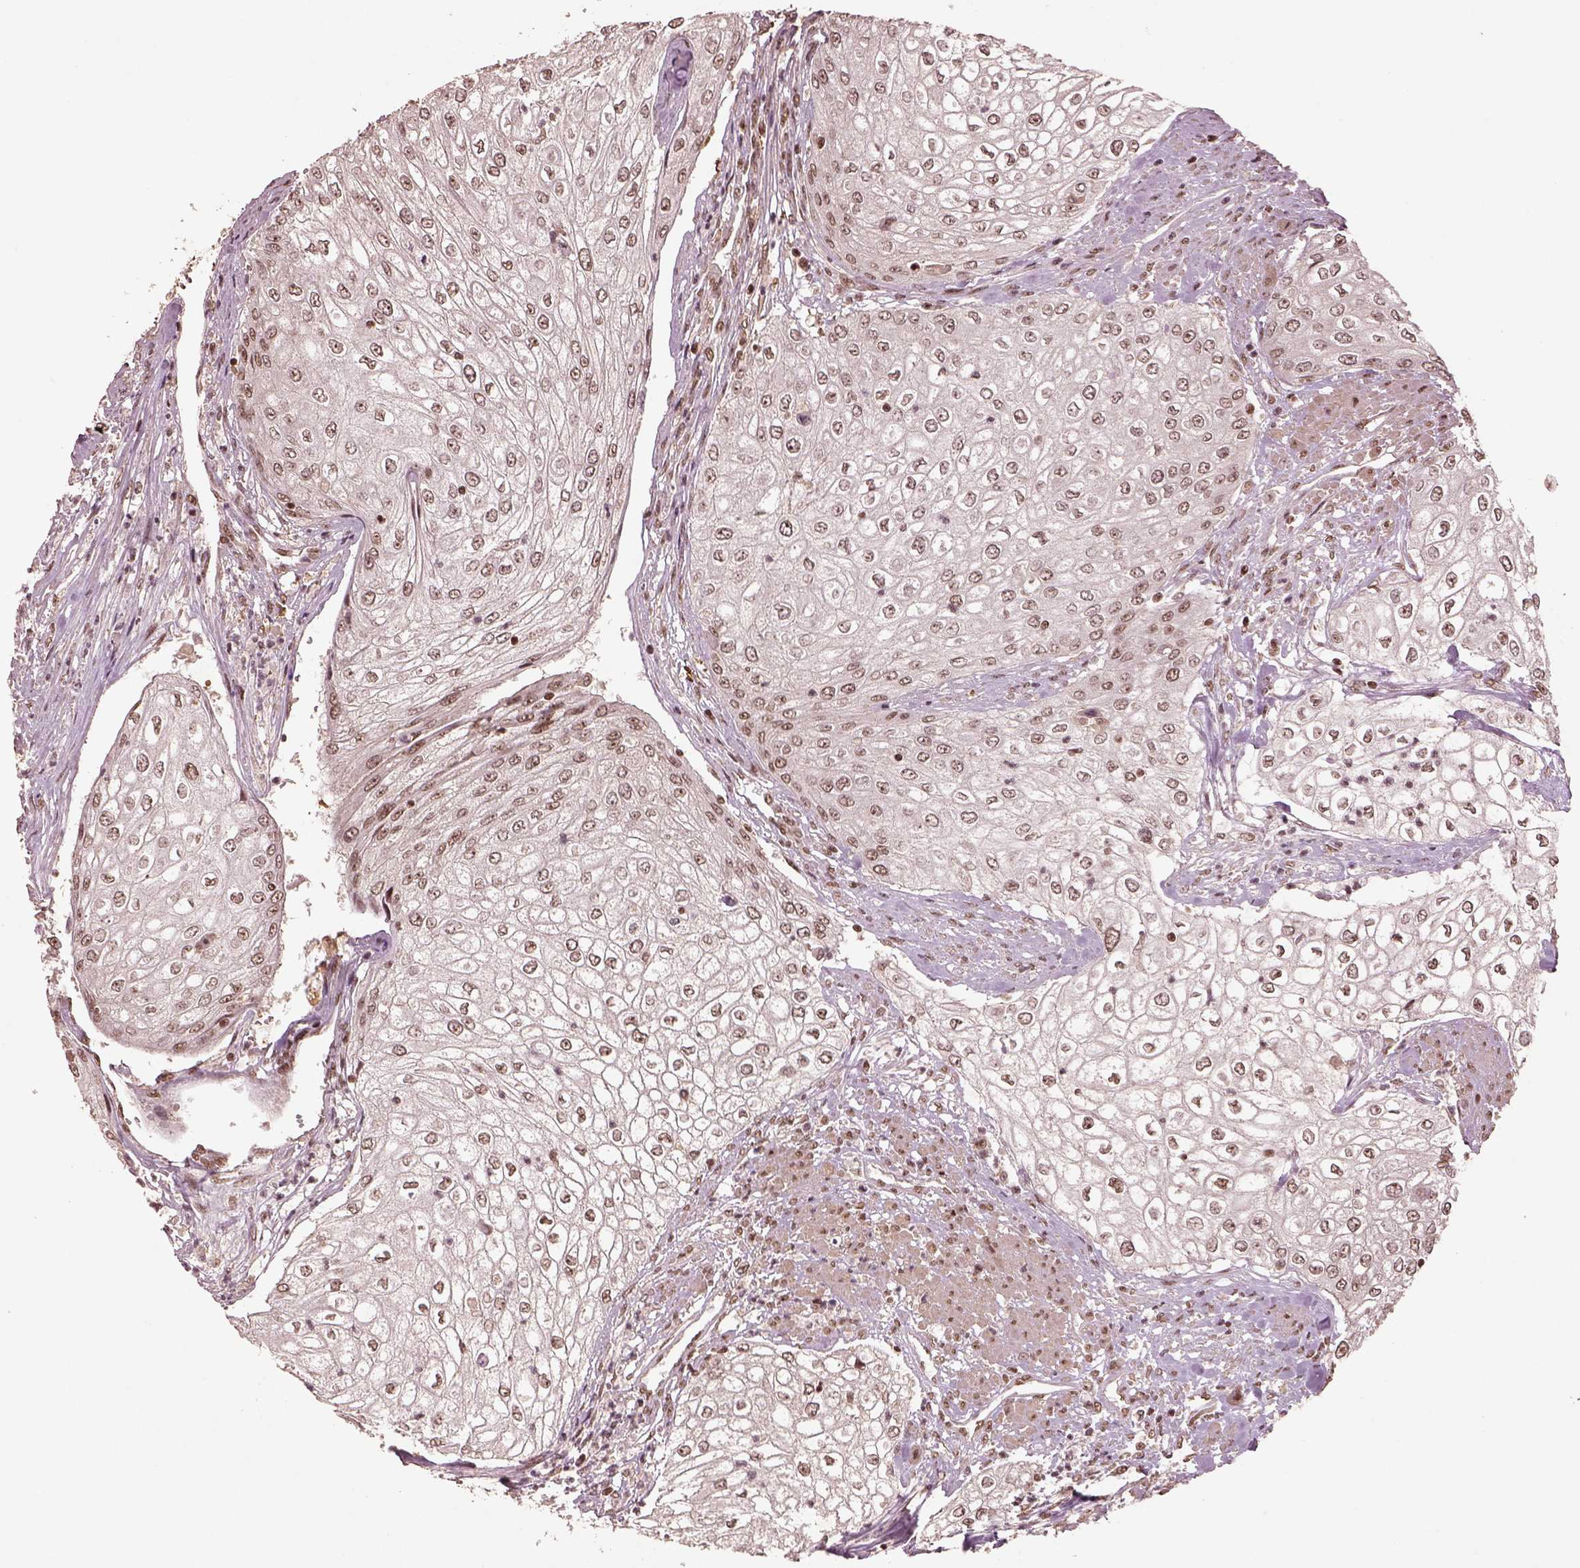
{"staining": {"intensity": "moderate", "quantity": ">75%", "location": "nuclear"}, "tissue": "urothelial cancer", "cell_type": "Tumor cells", "image_type": "cancer", "snomed": [{"axis": "morphology", "description": "Urothelial carcinoma, High grade"}, {"axis": "topography", "description": "Urinary bladder"}], "caption": "High-power microscopy captured an immunohistochemistry (IHC) histopathology image of urothelial cancer, revealing moderate nuclear expression in about >75% of tumor cells.", "gene": "BRD9", "patient": {"sex": "male", "age": 62}}